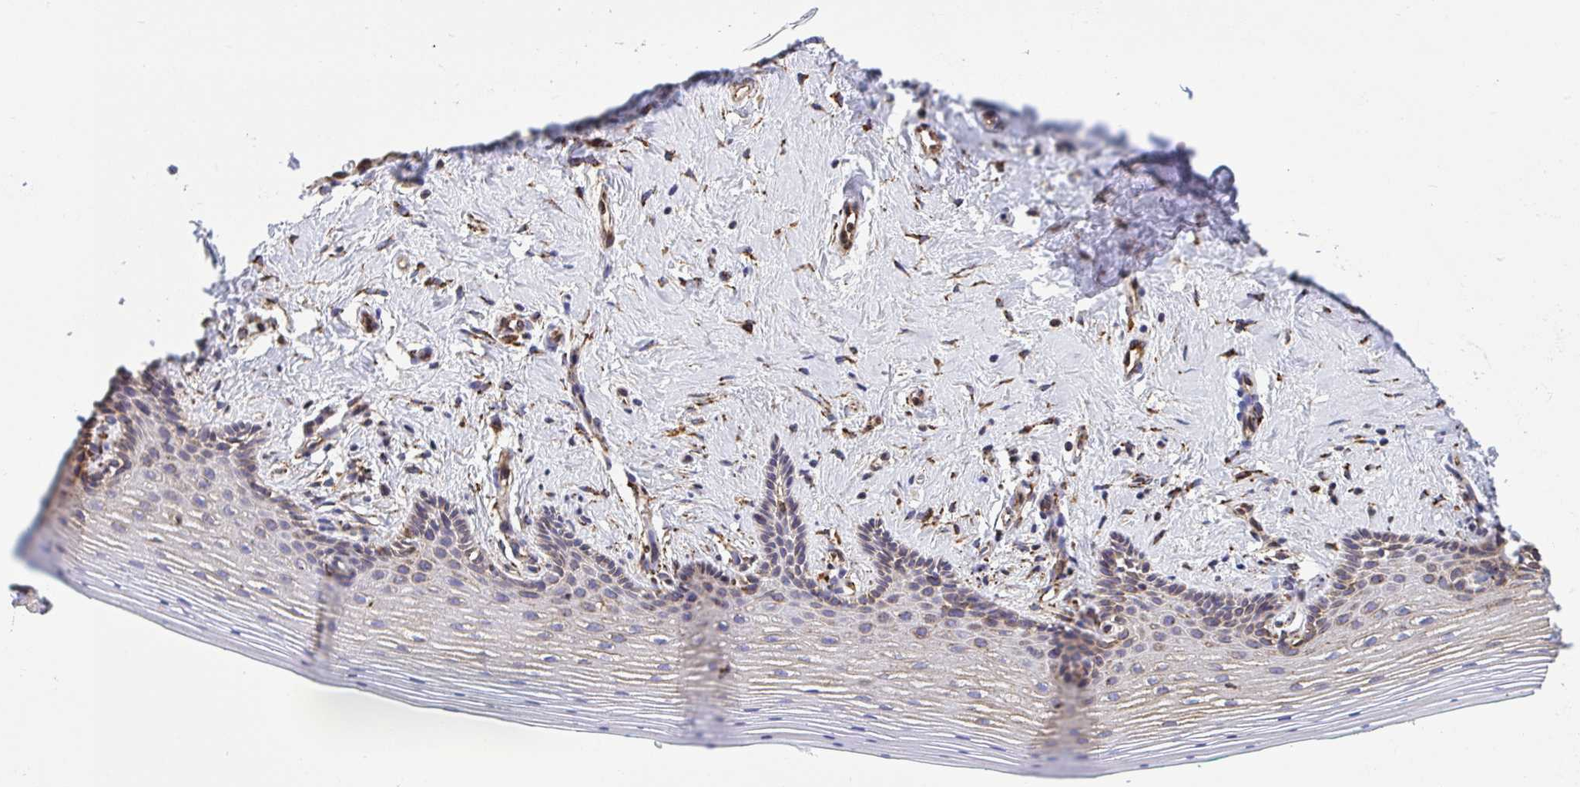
{"staining": {"intensity": "moderate", "quantity": "25%-75%", "location": "cytoplasmic/membranous"}, "tissue": "vagina", "cell_type": "Squamous epithelial cells", "image_type": "normal", "snomed": [{"axis": "morphology", "description": "Normal tissue, NOS"}, {"axis": "topography", "description": "Vagina"}], "caption": "The immunohistochemical stain highlights moderate cytoplasmic/membranous expression in squamous epithelial cells of normal vagina. Using DAB (brown) and hematoxylin (blue) stains, captured at high magnification using brightfield microscopy.", "gene": "CLGN", "patient": {"sex": "female", "age": 42}}